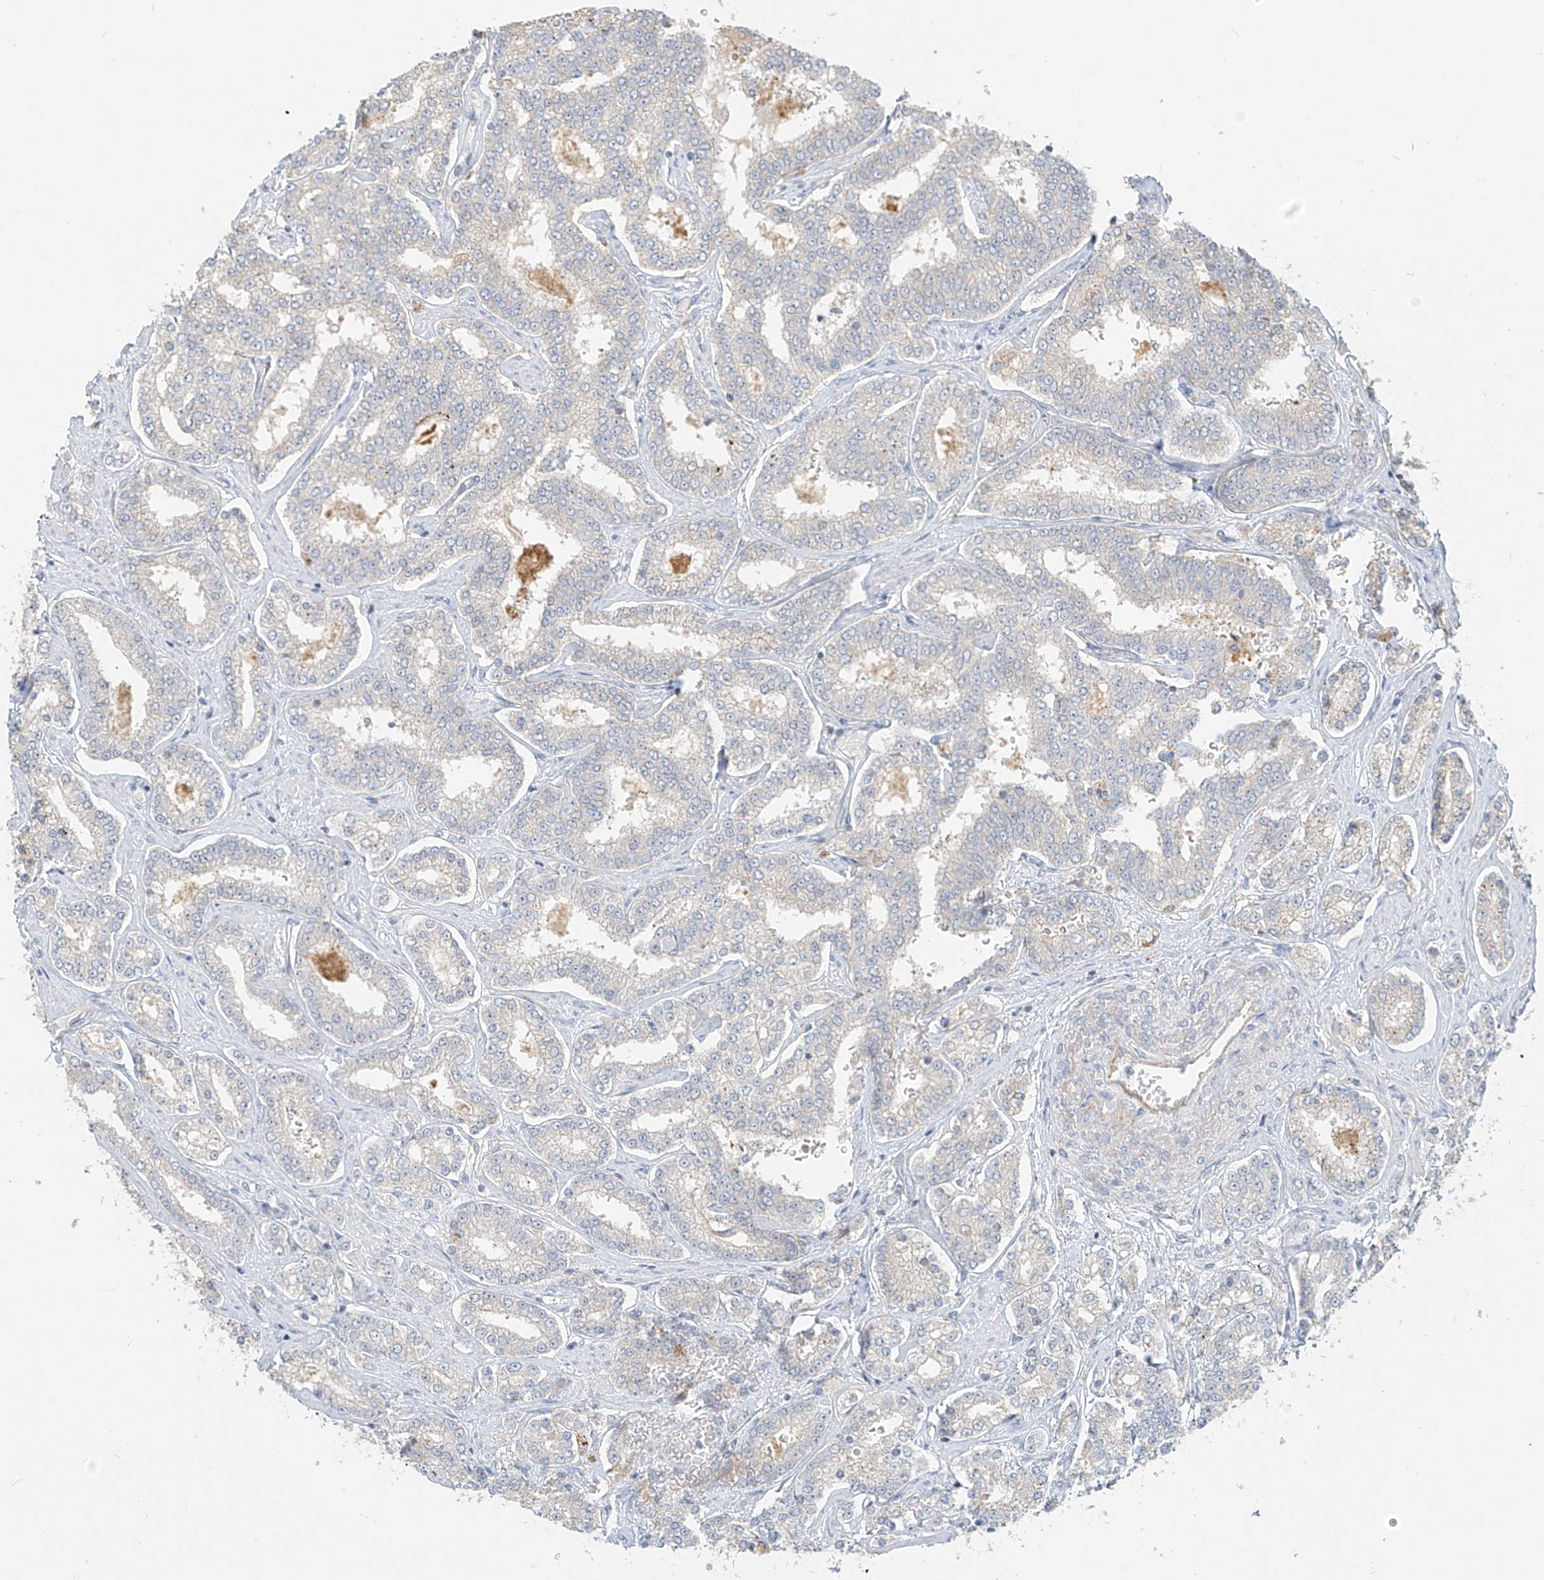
{"staining": {"intensity": "negative", "quantity": "none", "location": "none"}, "tissue": "prostate cancer", "cell_type": "Tumor cells", "image_type": "cancer", "snomed": [{"axis": "morphology", "description": "Normal tissue, NOS"}, {"axis": "morphology", "description": "Adenocarcinoma, High grade"}, {"axis": "topography", "description": "Prostate"}], "caption": "IHC of human adenocarcinoma (high-grade) (prostate) demonstrates no staining in tumor cells.", "gene": "C2orf42", "patient": {"sex": "male", "age": 83}}